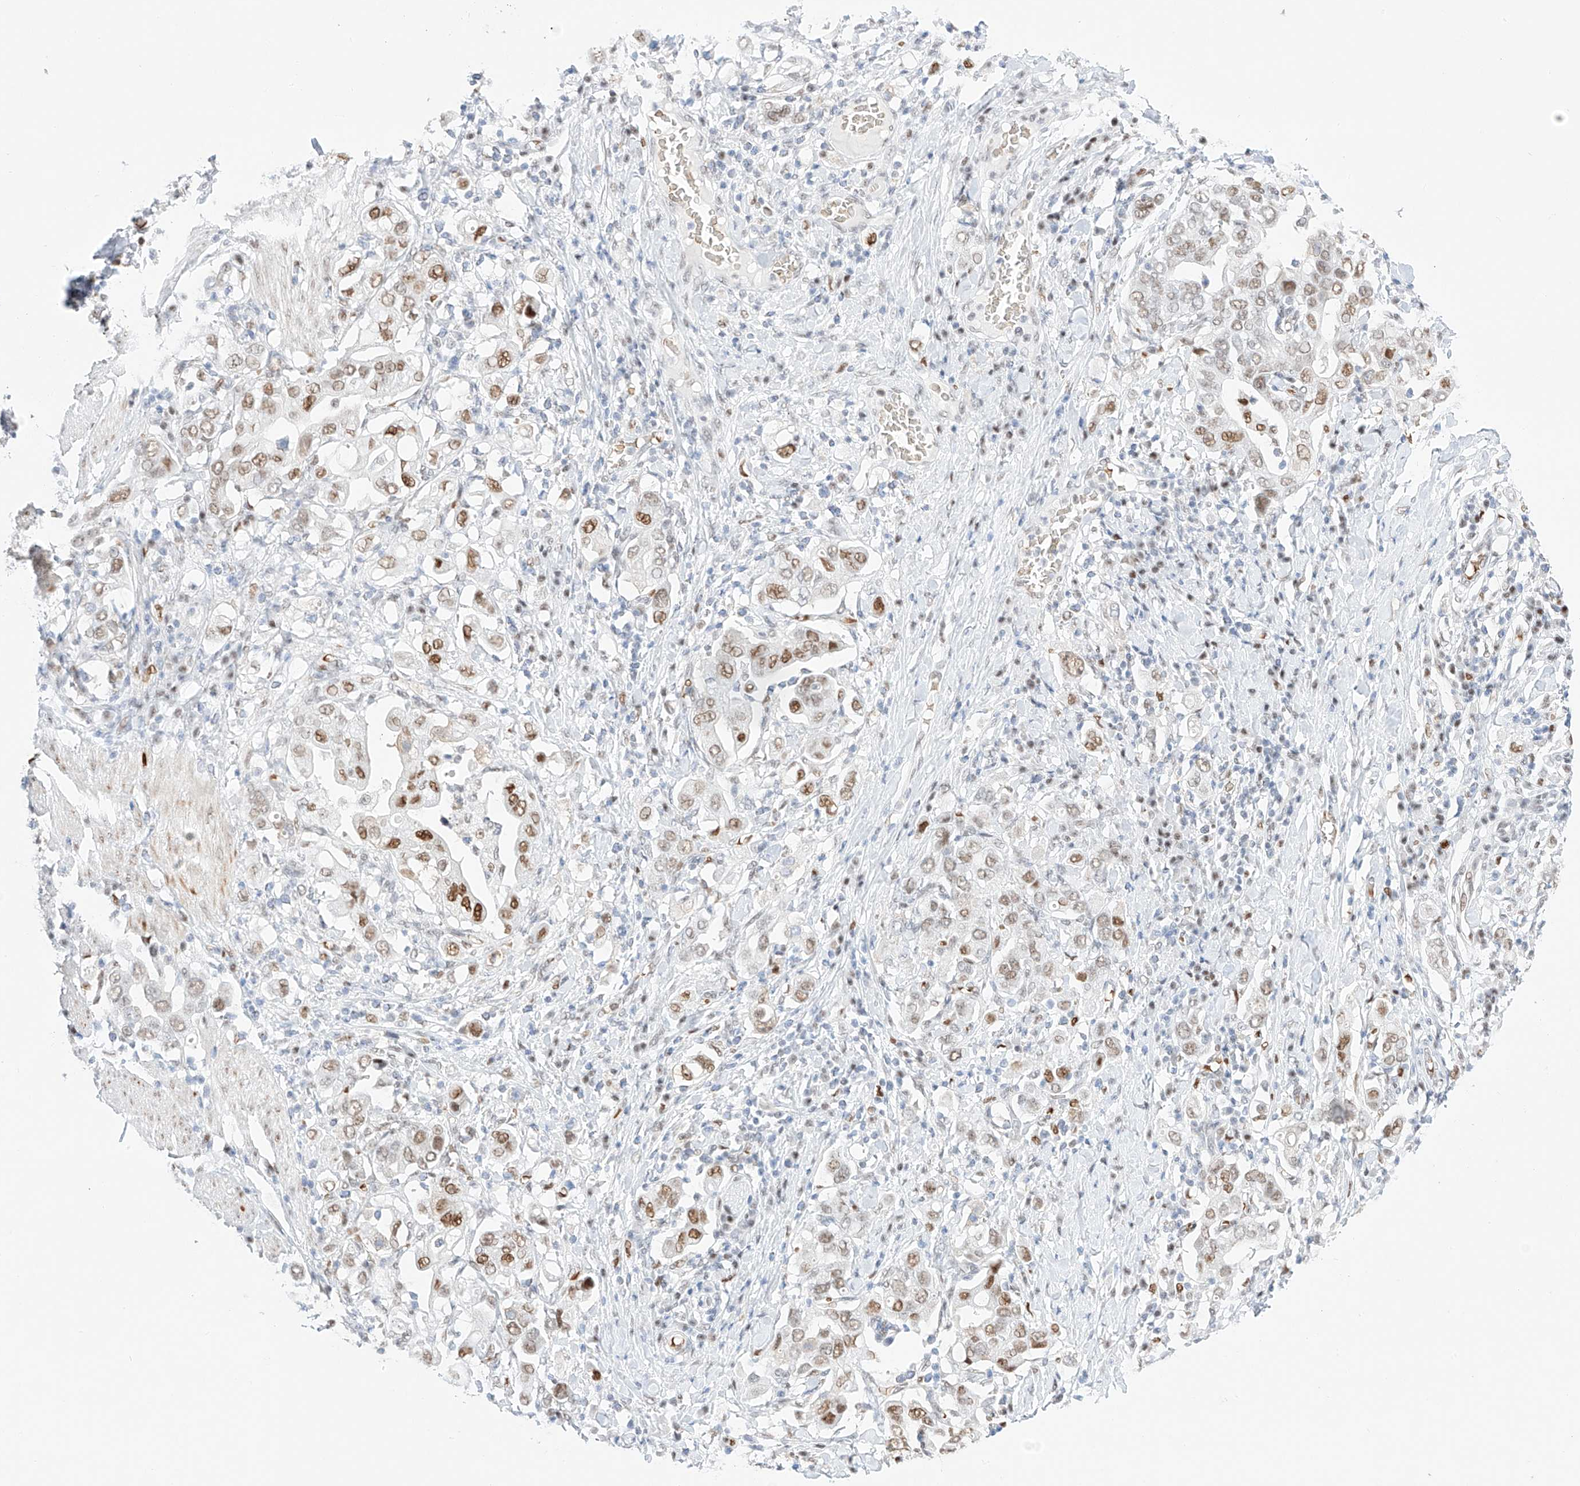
{"staining": {"intensity": "moderate", "quantity": "25%-75%", "location": "nuclear"}, "tissue": "stomach cancer", "cell_type": "Tumor cells", "image_type": "cancer", "snomed": [{"axis": "morphology", "description": "Adenocarcinoma, NOS"}, {"axis": "topography", "description": "Stomach, upper"}], "caption": "An image of stomach cancer stained for a protein shows moderate nuclear brown staining in tumor cells. Immunohistochemistry (ihc) stains the protein in brown and the nuclei are stained blue.", "gene": "APIP", "patient": {"sex": "male", "age": 62}}